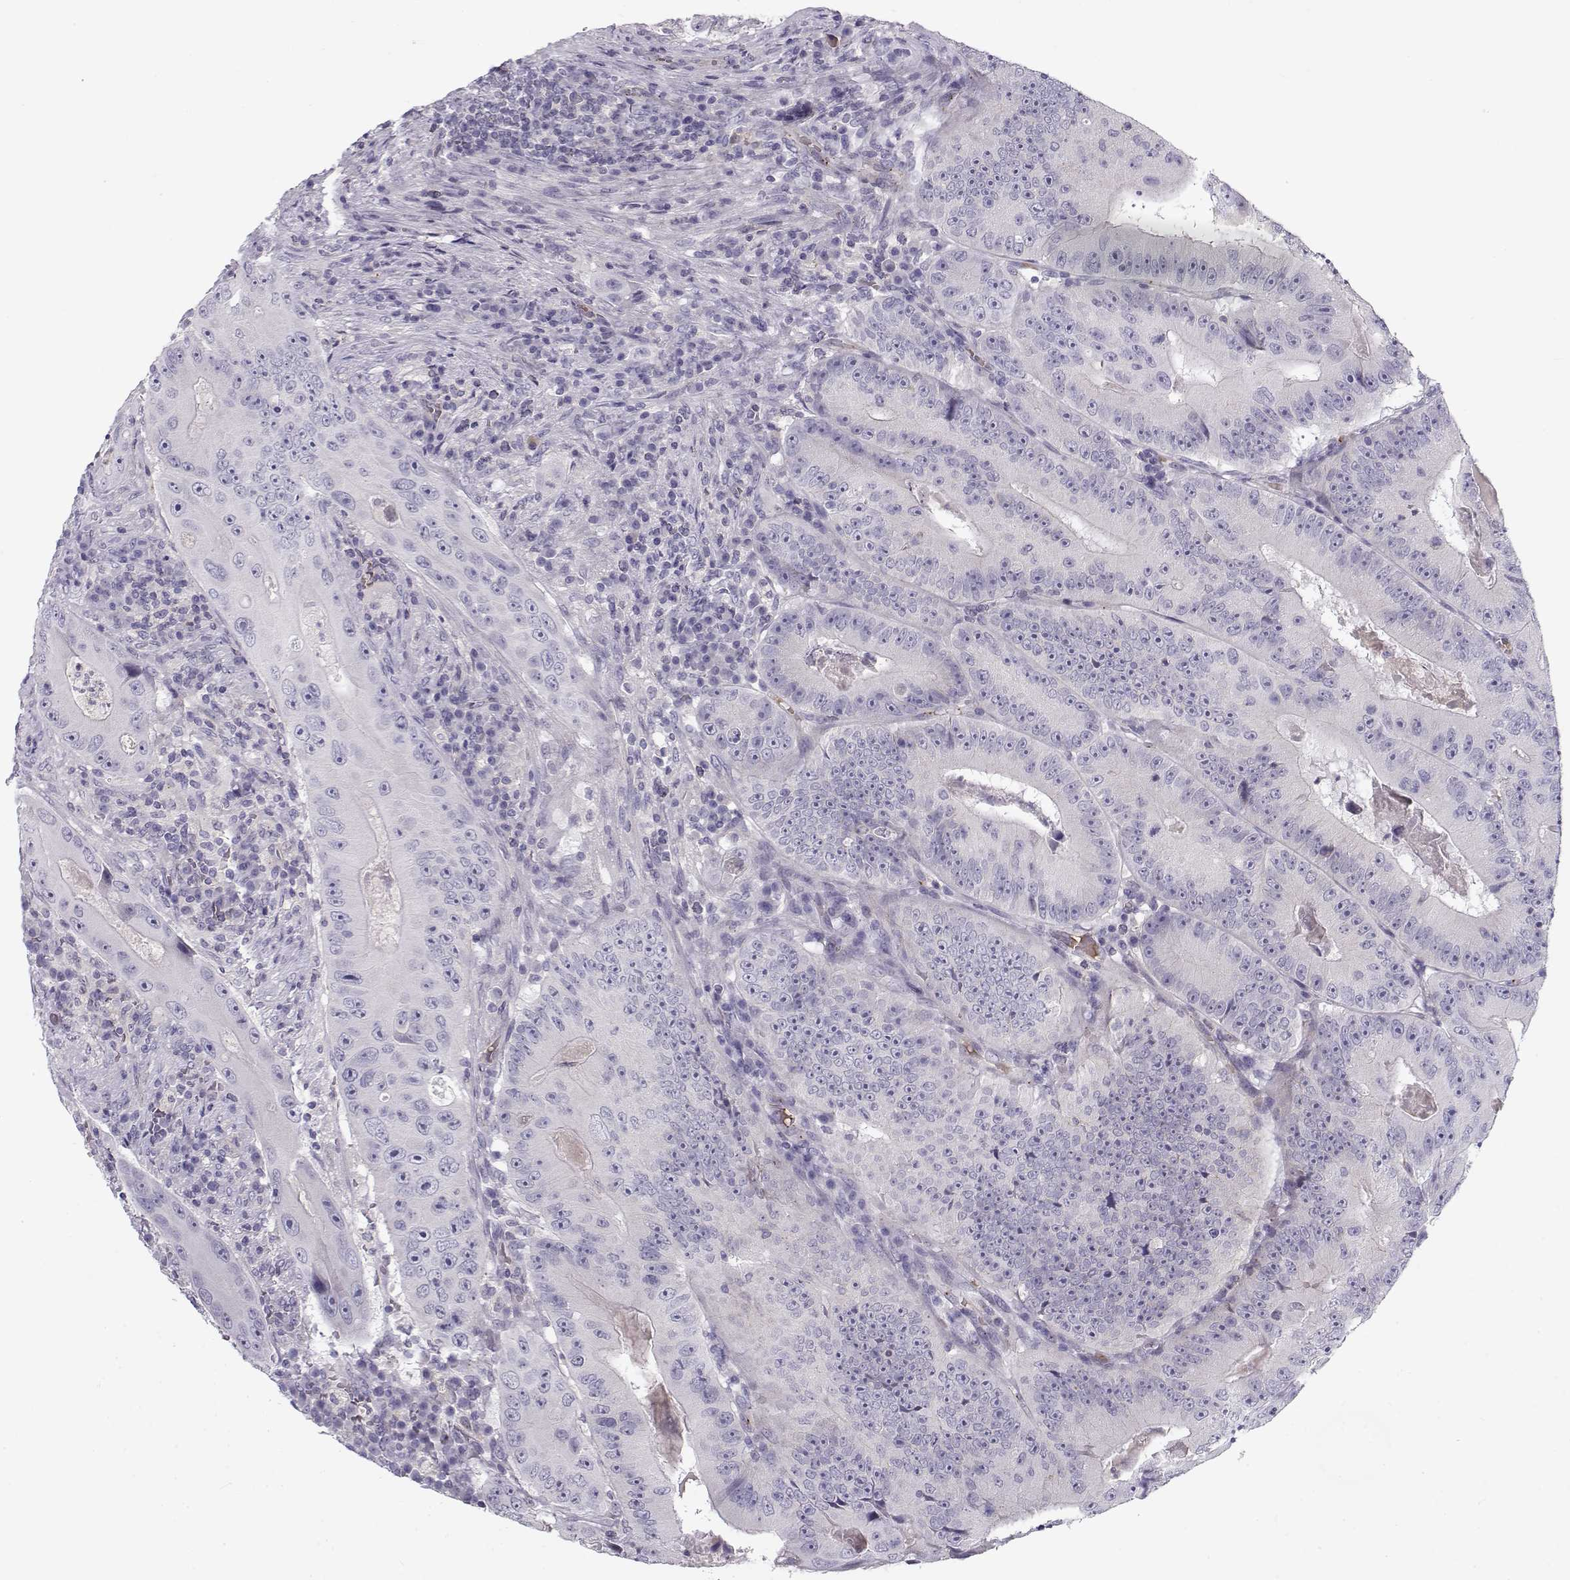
{"staining": {"intensity": "negative", "quantity": "none", "location": "none"}, "tissue": "colorectal cancer", "cell_type": "Tumor cells", "image_type": "cancer", "snomed": [{"axis": "morphology", "description": "Adenocarcinoma, NOS"}, {"axis": "topography", "description": "Colon"}], "caption": "The photomicrograph shows no staining of tumor cells in colorectal cancer (adenocarcinoma).", "gene": "MYO1A", "patient": {"sex": "female", "age": 86}}